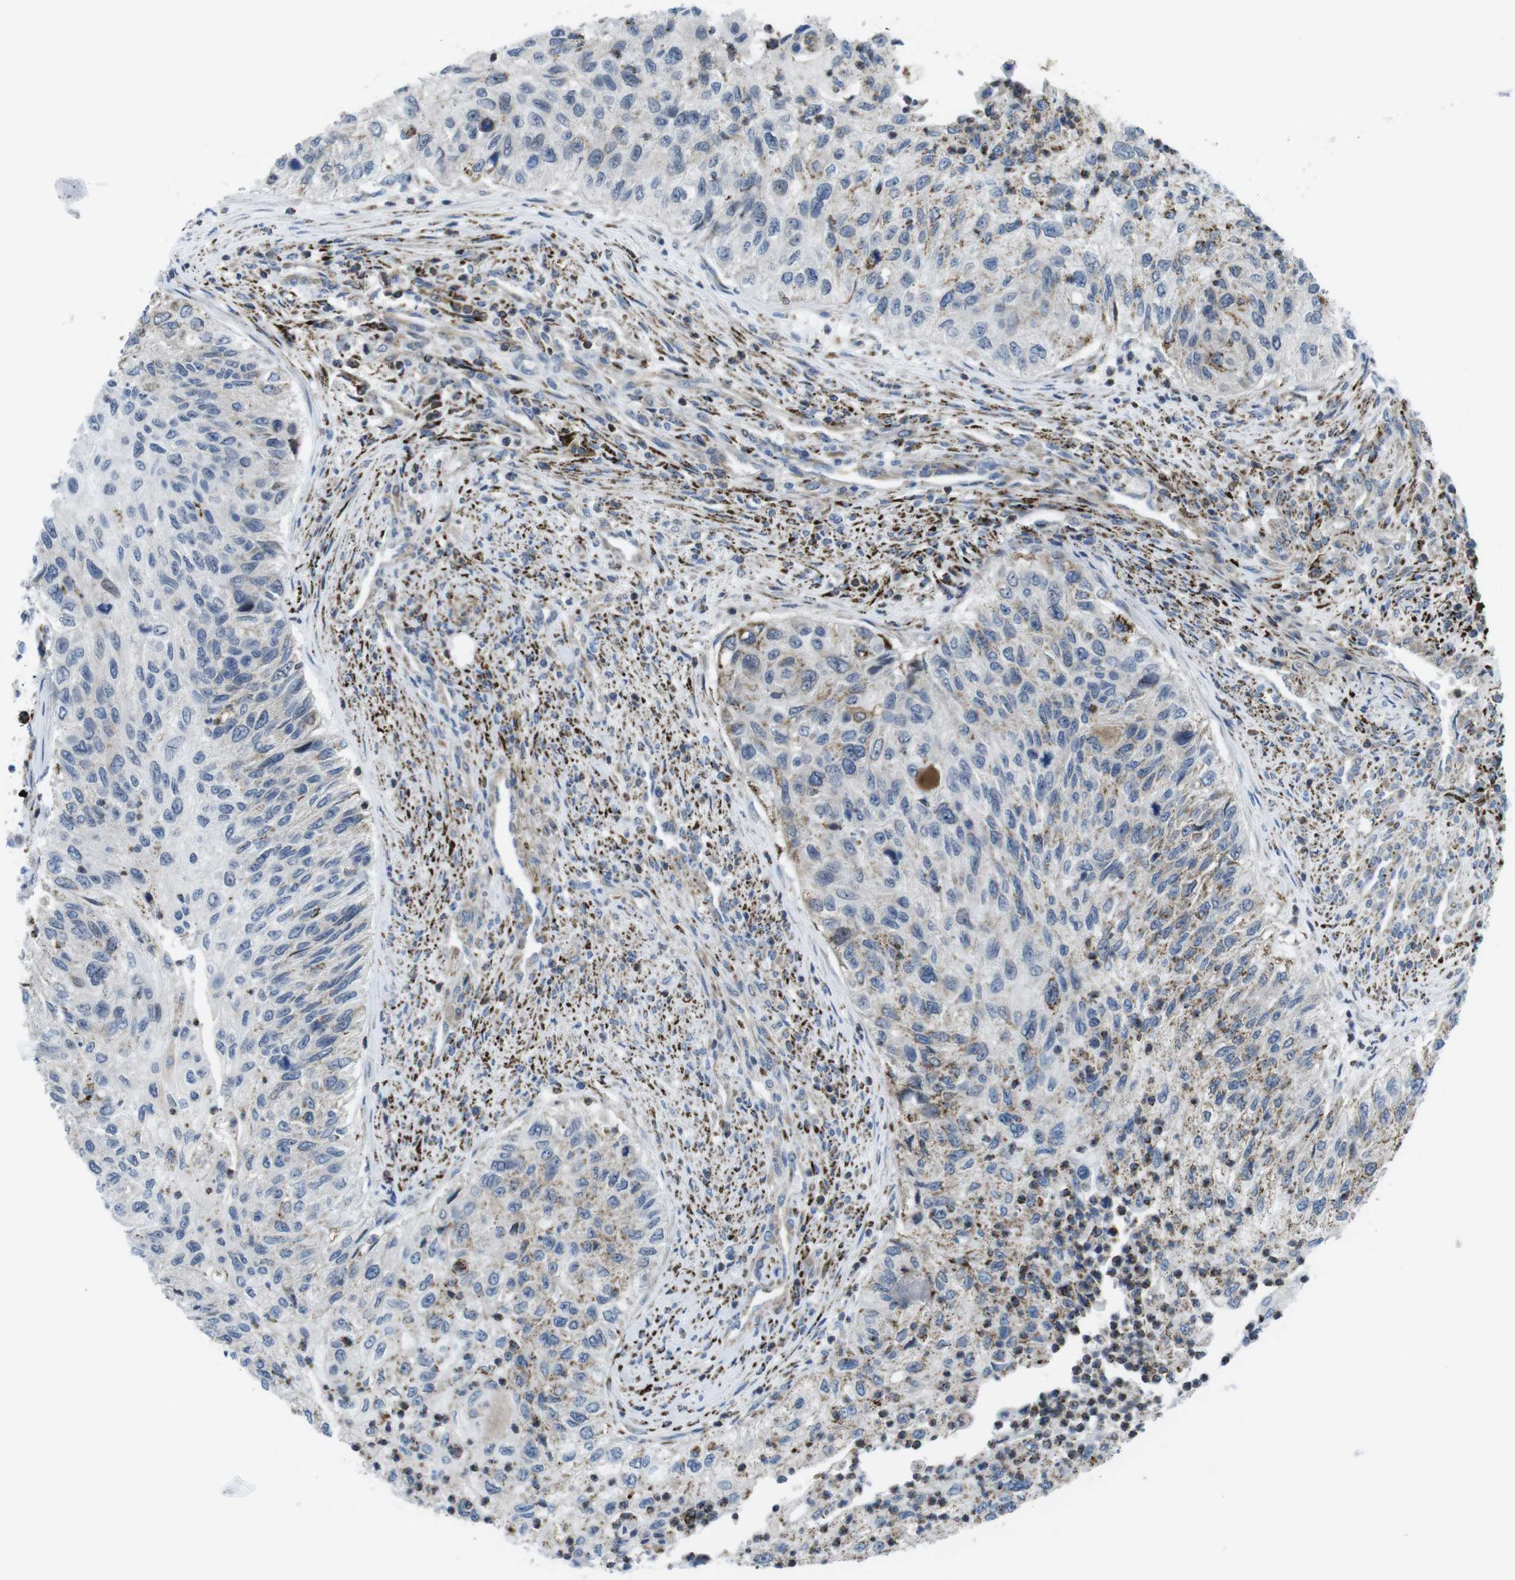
{"staining": {"intensity": "negative", "quantity": "none", "location": "none"}, "tissue": "urothelial cancer", "cell_type": "Tumor cells", "image_type": "cancer", "snomed": [{"axis": "morphology", "description": "Urothelial carcinoma, High grade"}, {"axis": "topography", "description": "Urinary bladder"}], "caption": "DAB (3,3'-diaminobenzidine) immunohistochemical staining of human urothelial cancer shows no significant positivity in tumor cells. The staining was performed using DAB to visualize the protein expression in brown, while the nuclei were stained in blue with hematoxylin (Magnification: 20x).", "gene": "KCNE3", "patient": {"sex": "female", "age": 60}}